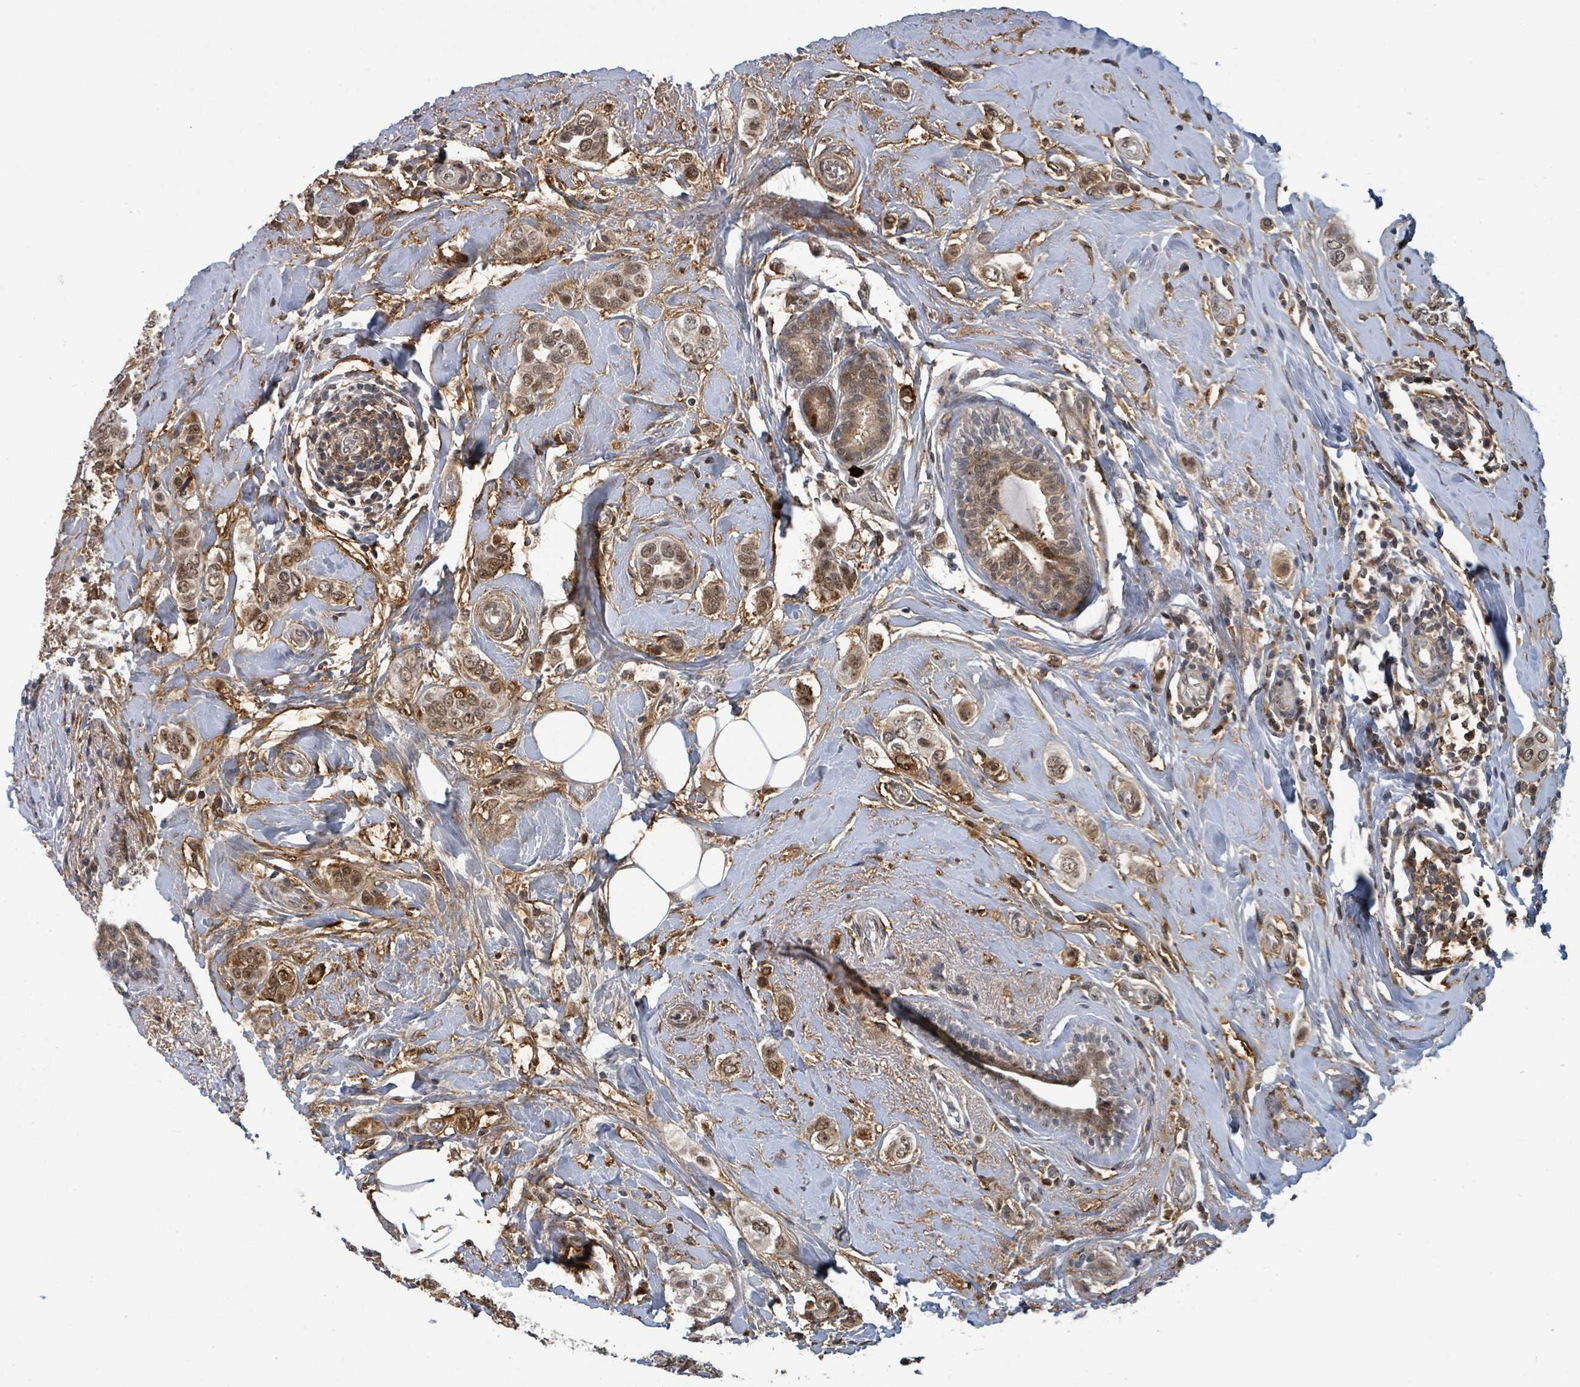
{"staining": {"intensity": "moderate", "quantity": ">75%", "location": "nuclear"}, "tissue": "breast cancer", "cell_type": "Tumor cells", "image_type": "cancer", "snomed": [{"axis": "morphology", "description": "Lobular carcinoma"}, {"axis": "topography", "description": "Breast"}], "caption": "High-power microscopy captured an immunohistochemistry photomicrograph of breast lobular carcinoma, revealing moderate nuclear expression in approximately >75% of tumor cells. The protein of interest is stained brown, and the nuclei are stained in blue (DAB IHC with brightfield microscopy, high magnification).", "gene": "GTF3C1", "patient": {"sex": "female", "age": 51}}